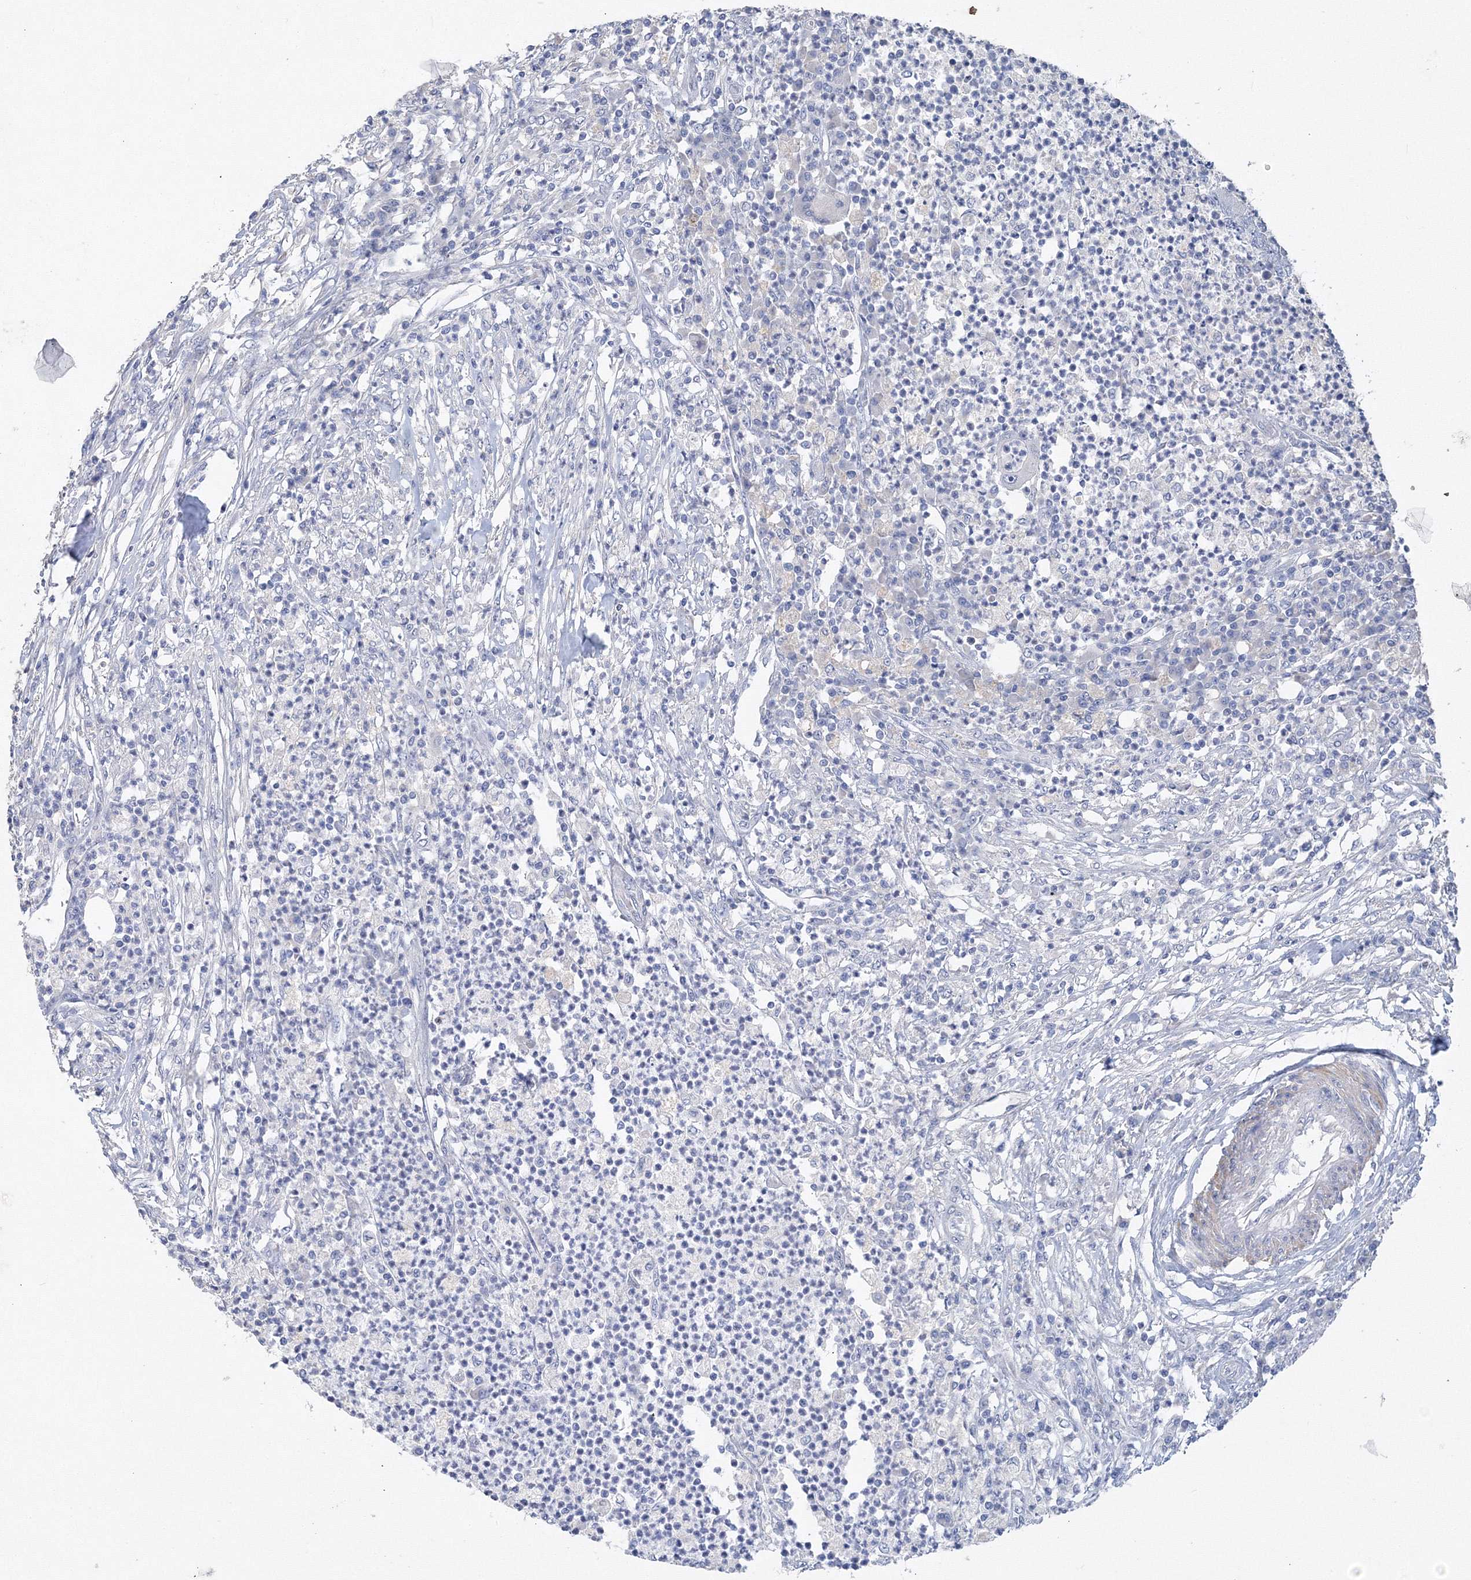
{"staining": {"intensity": "negative", "quantity": "none", "location": "none"}, "tissue": "colorectal cancer", "cell_type": "Tumor cells", "image_type": "cancer", "snomed": [{"axis": "morphology", "description": "Adenocarcinoma, NOS"}, {"axis": "topography", "description": "Colon"}], "caption": "This micrograph is of colorectal cancer stained with immunohistochemistry to label a protein in brown with the nuclei are counter-stained blue. There is no expression in tumor cells.", "gene": "OSBPL6", "patient": {"sex": "male", "age": 83}}